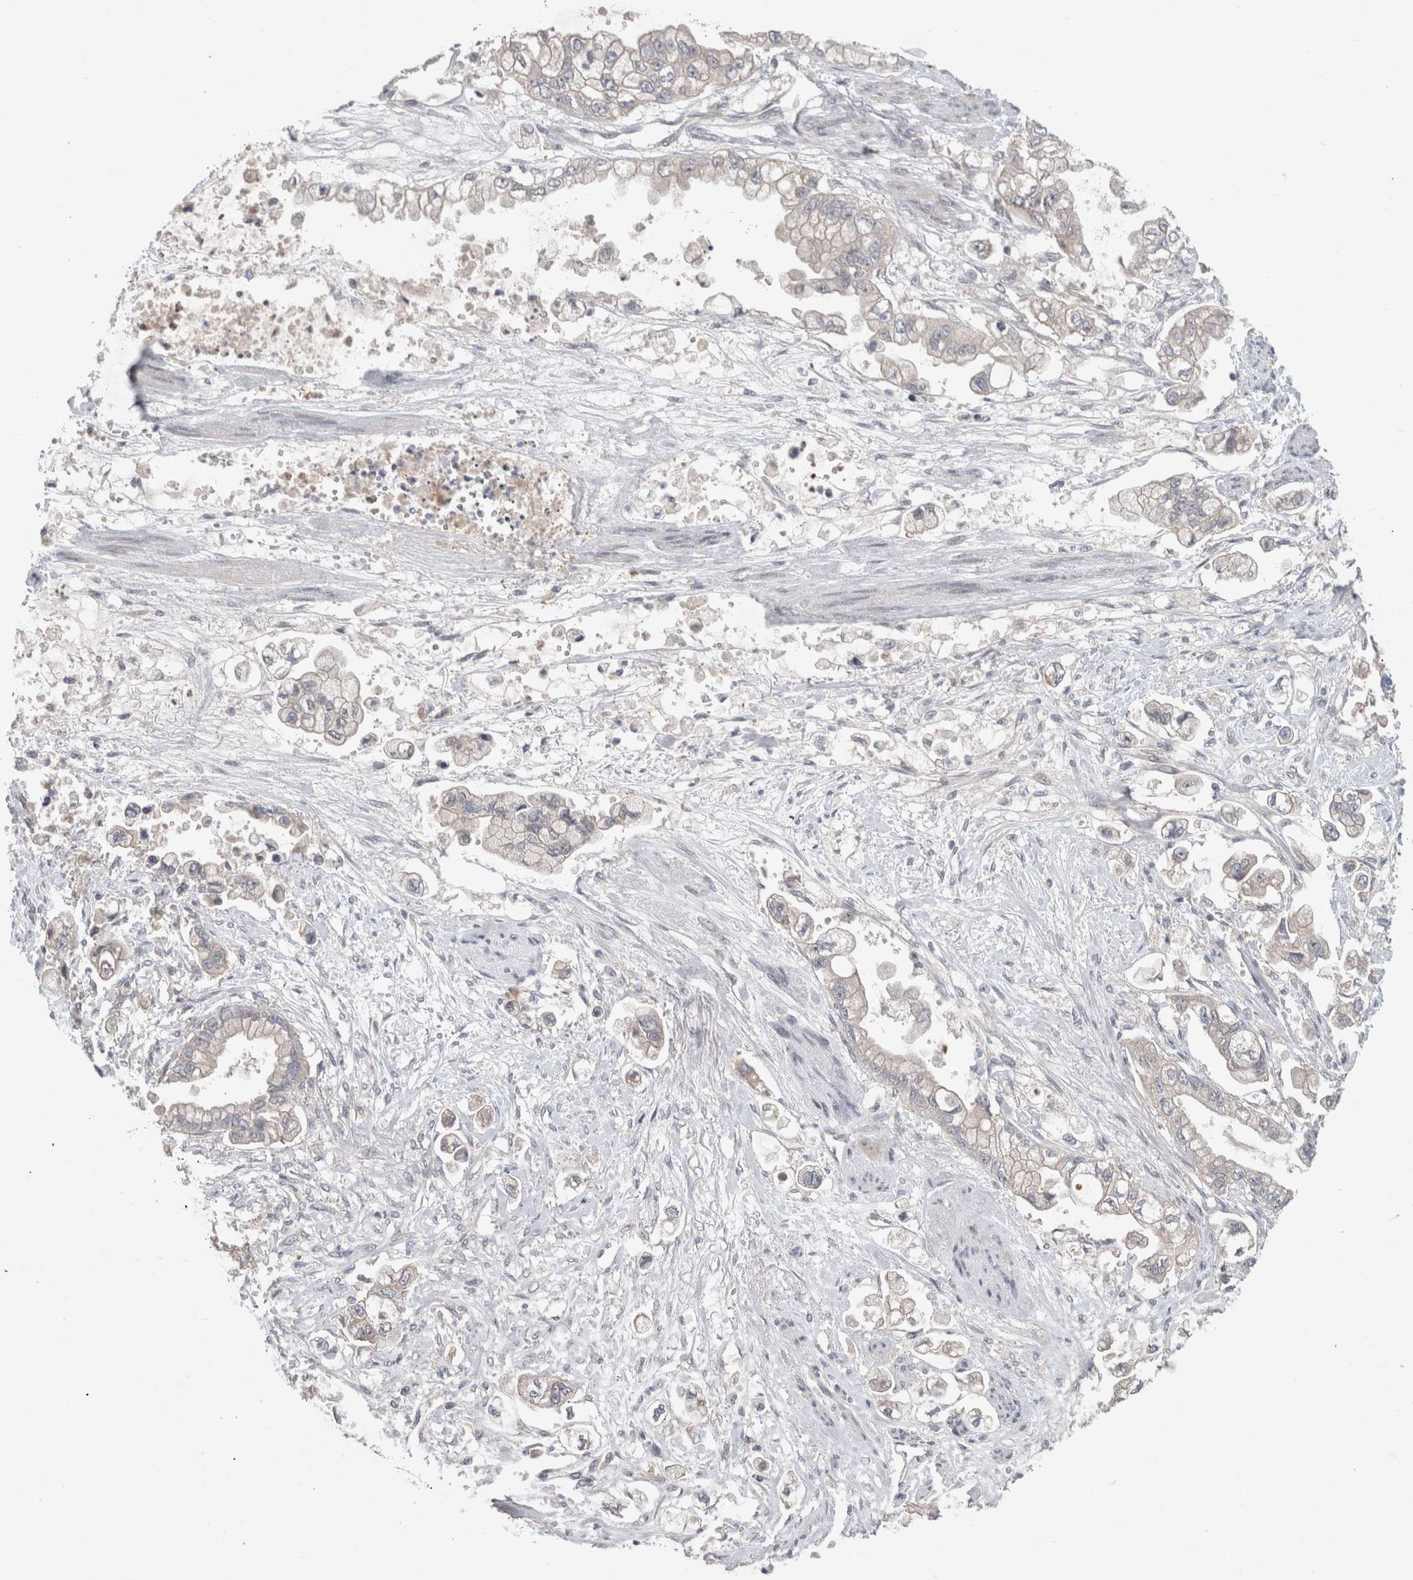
{"staining": {"intensity": "negative", "quantity": "none", "location": "none"}, "tissue": "stomach cancer", "cell_type": "Tumor cells", "image_type": "cancer", "snomed": [{"axis": "morphology", "description": "Adenocarcinoma, NOS"}, {"axis": "topography", "description": "Stomach"}], "caption": "Immunohistochemical staining of human stomach adenocarcinoma demonstrates no significant expression in tumor cells.", "gene": "RASAL2", "patient": {"sex": "male", "age": 62}}